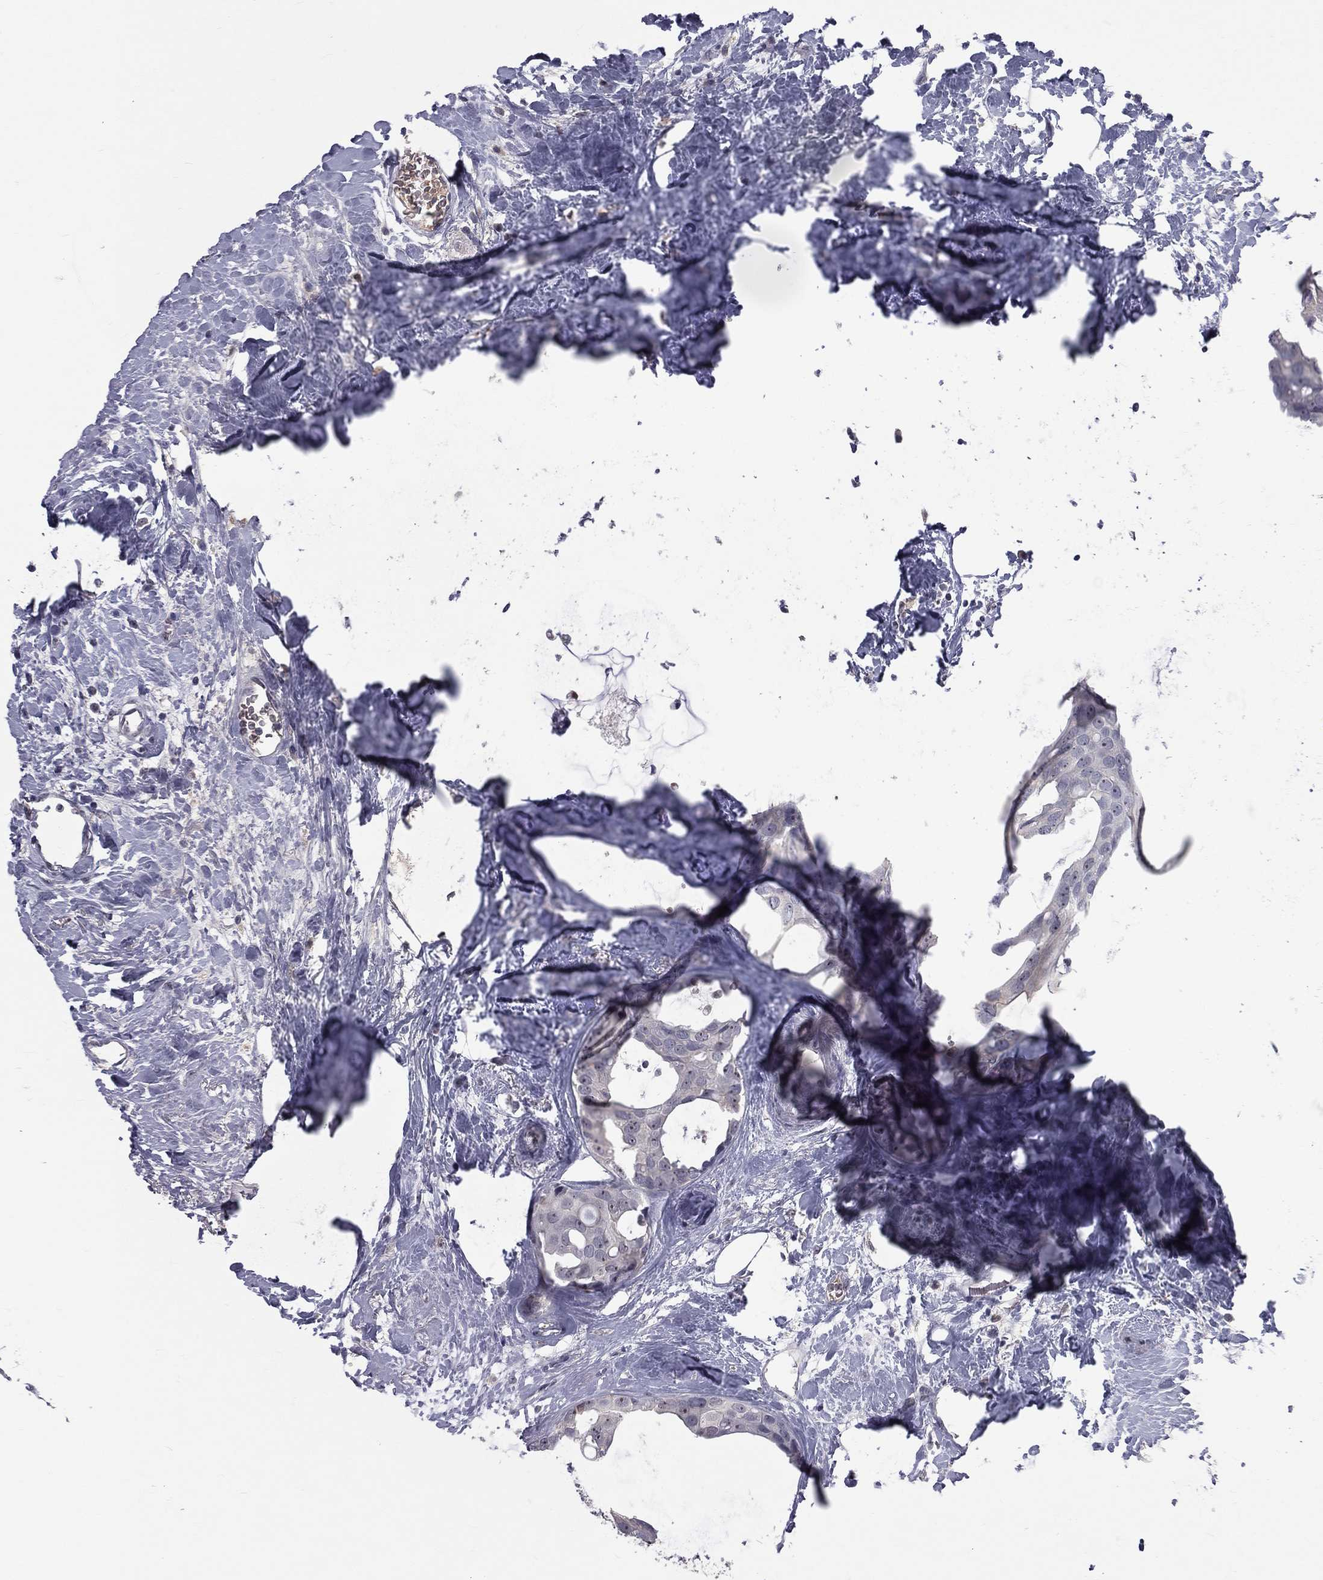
{"staining": {"intensity": "negative", "quantity": "none", "location": "none"}, "tissue": "breast cancer", "cell_type": "Tumor cells", "image_type": "cancer", "snomed": [{"axis": "morphology", "description": "Duct carcinoma"}, {"axis": "topography", "description": "Breast"}], "caption": "Immunohistochemistry (IHC) image of neoplastic tissue: human invasive ductal carcinoma (breast) stained with DAB (3,3'-diaminobenzidine) shows no significant protein staining in tumor cells.", "gene": "DSG4", "patient": {"sex": "female", "age": 45}}